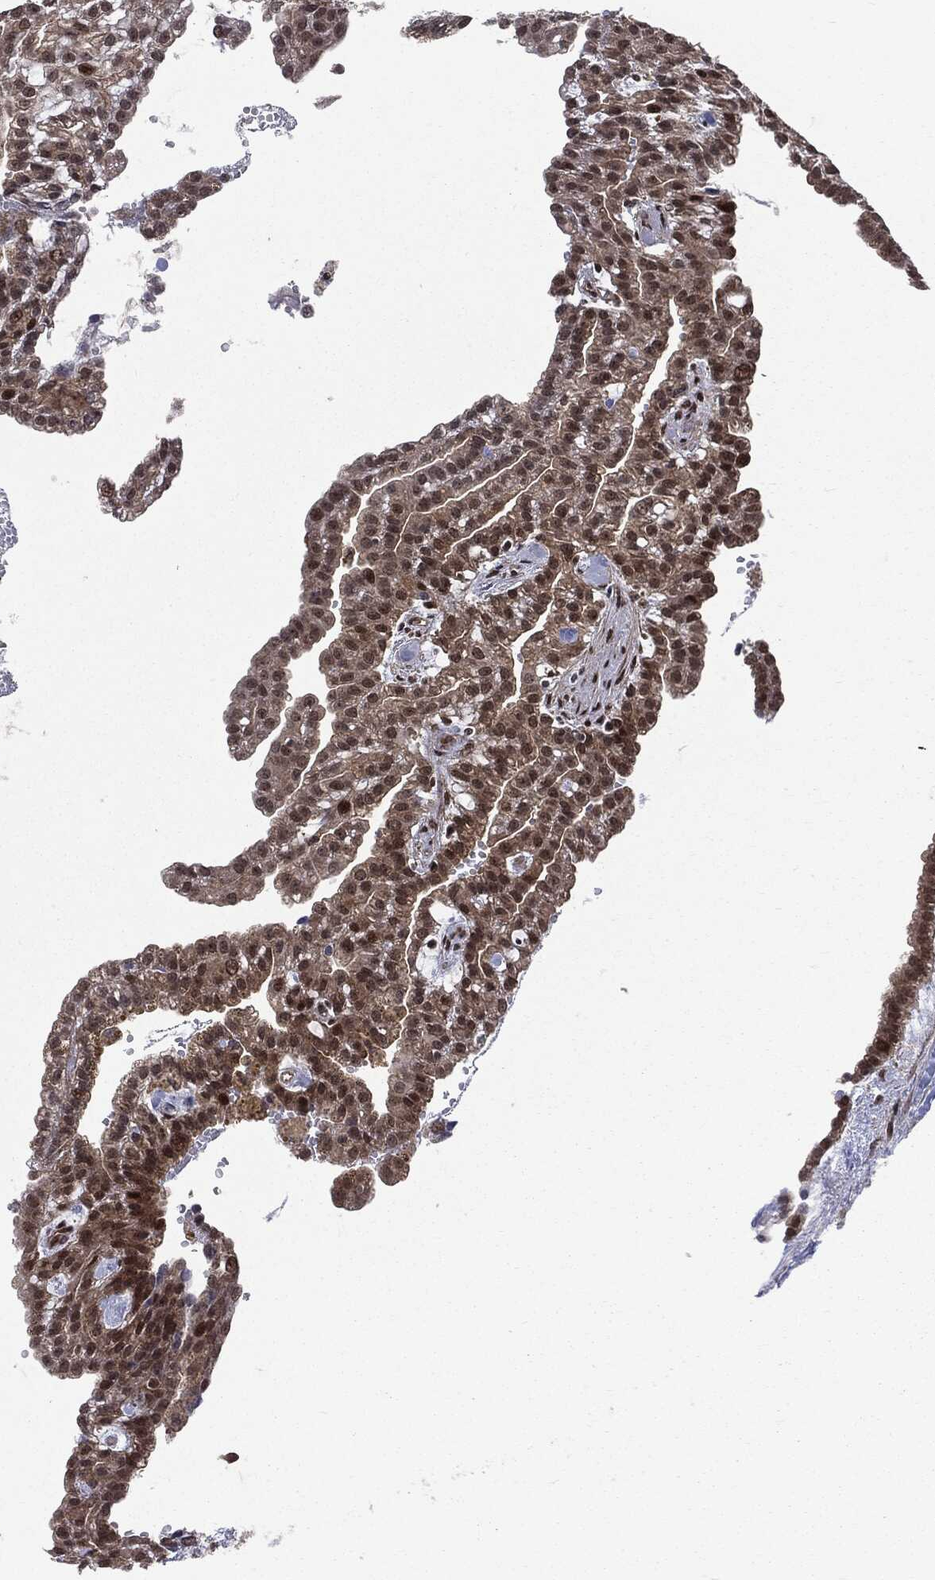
{"staining": {"intensity": "moderate", "quantity": "25%-75%", "location": "cytoplasmic/membranous,nuclear"}, "tissue": "renal cancer", "cell_type": "Tumor cells", "image_type": "cancer", "snomed": [{"axis": "morphology", "description": "Adenocarcinoma, NOS"}, {"axis": "topography", "description": "Kidney"}], "caption": "Tumor cells show moderate cytoplasmic/membranous and nuclear staining in about 25%-75% of cells in renal cancer (adenocarcinoma).", "gene": "PTPA", "patient": {"sex": "male", "age": 63}}